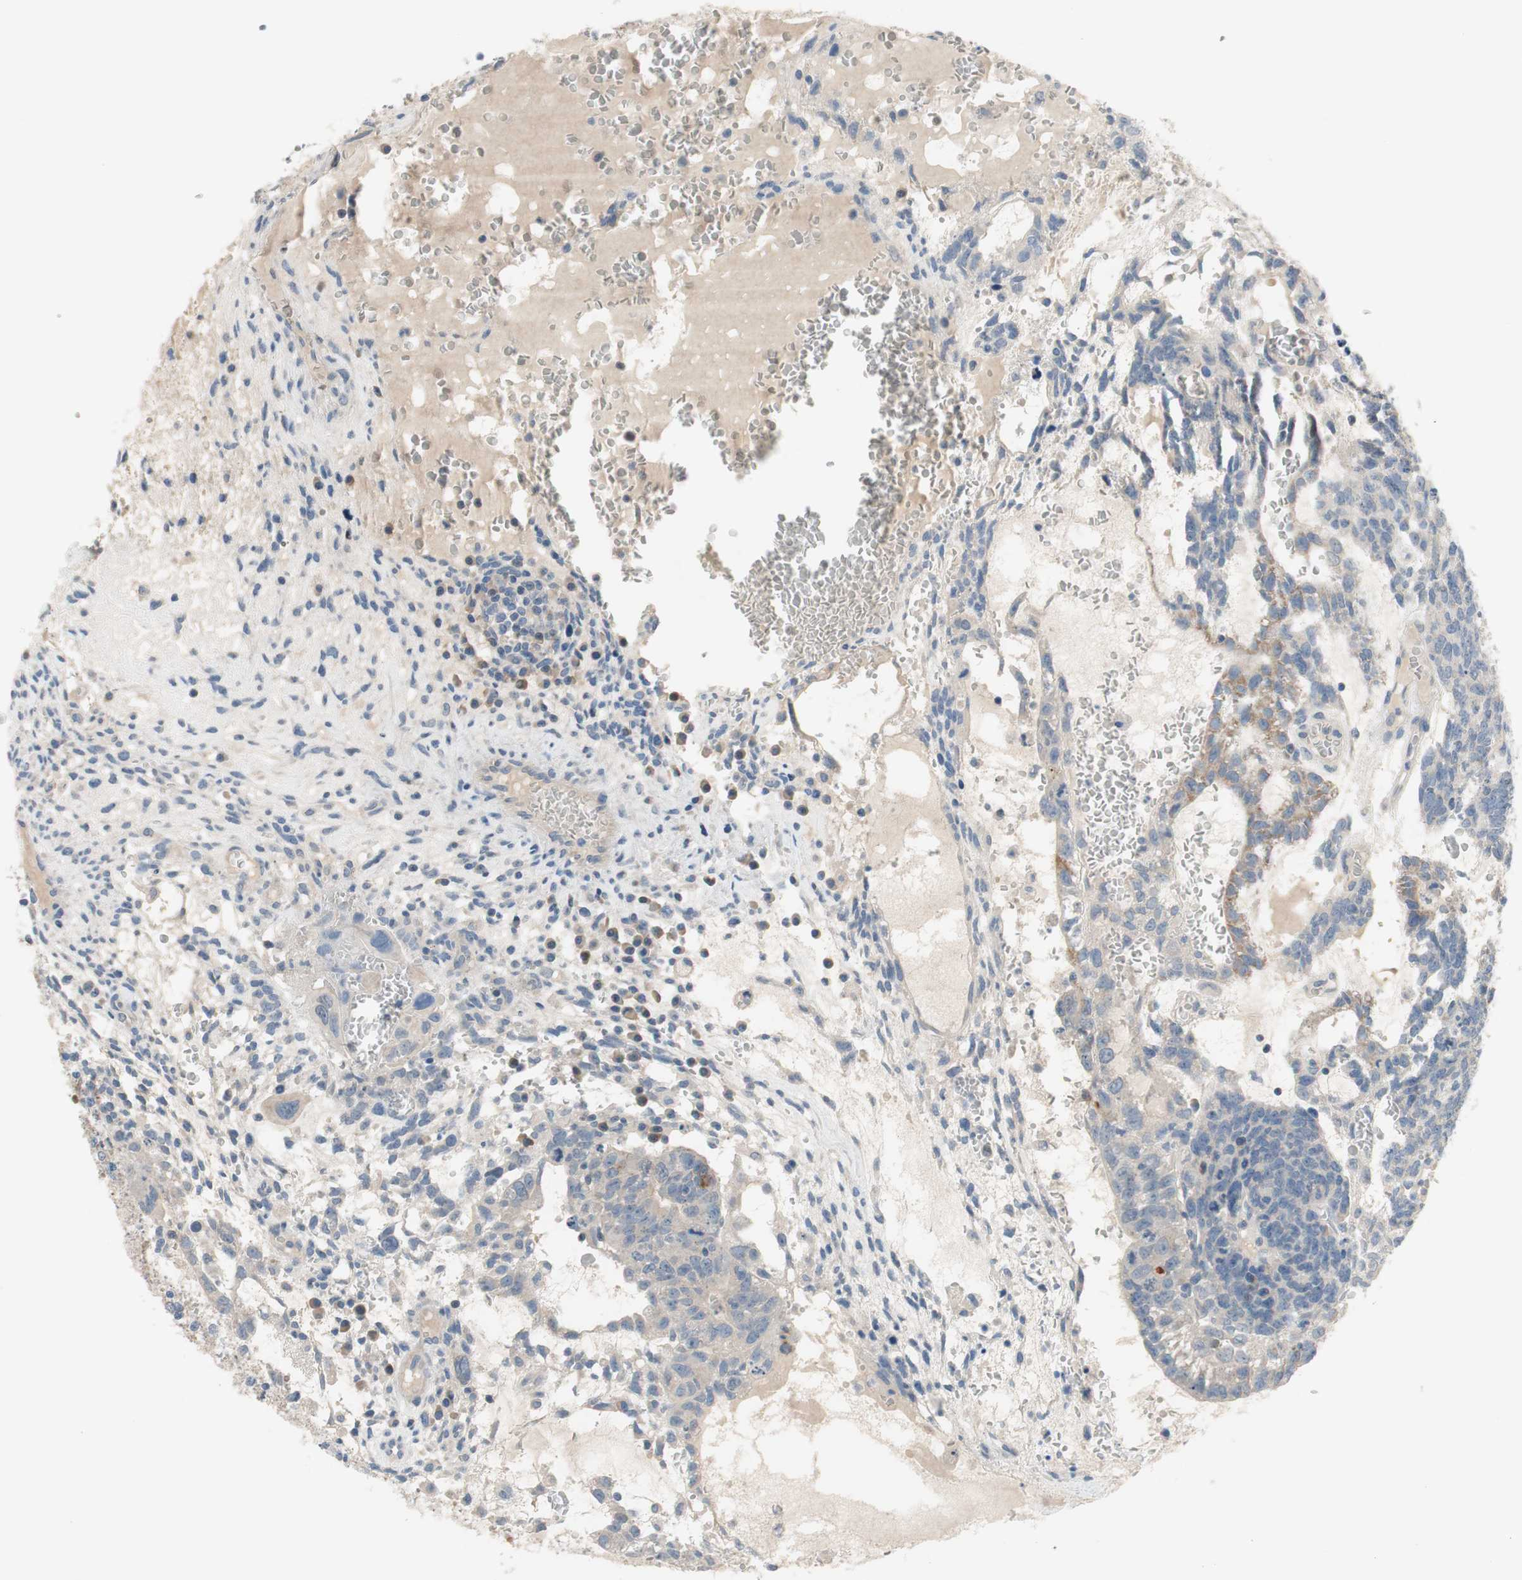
{"staining": {"intensity": "moderate", "quantity": "<25%", "location": "cytoplasmic/membranous"}, "tissue": "testis cancer", "cell_type": "Tumor cells", "image_type": "cancer", "snomed": [{"axis": "morphology", "description": "Seminoma, NOS"}, {"axis": "morphology", "description": "Carcinoma, Embryonal, NOS"}, {"axis": "topography", "description": "Testis"}], "caption": "Immunohistochemical staining of seminoma (testis) demonstrates low levels of moderate cytoplasmic/membranous protein staining in approximately <25% of tumor cells.", "gene": "TACR3", "patient": {"sex": "male", "age": 52}}